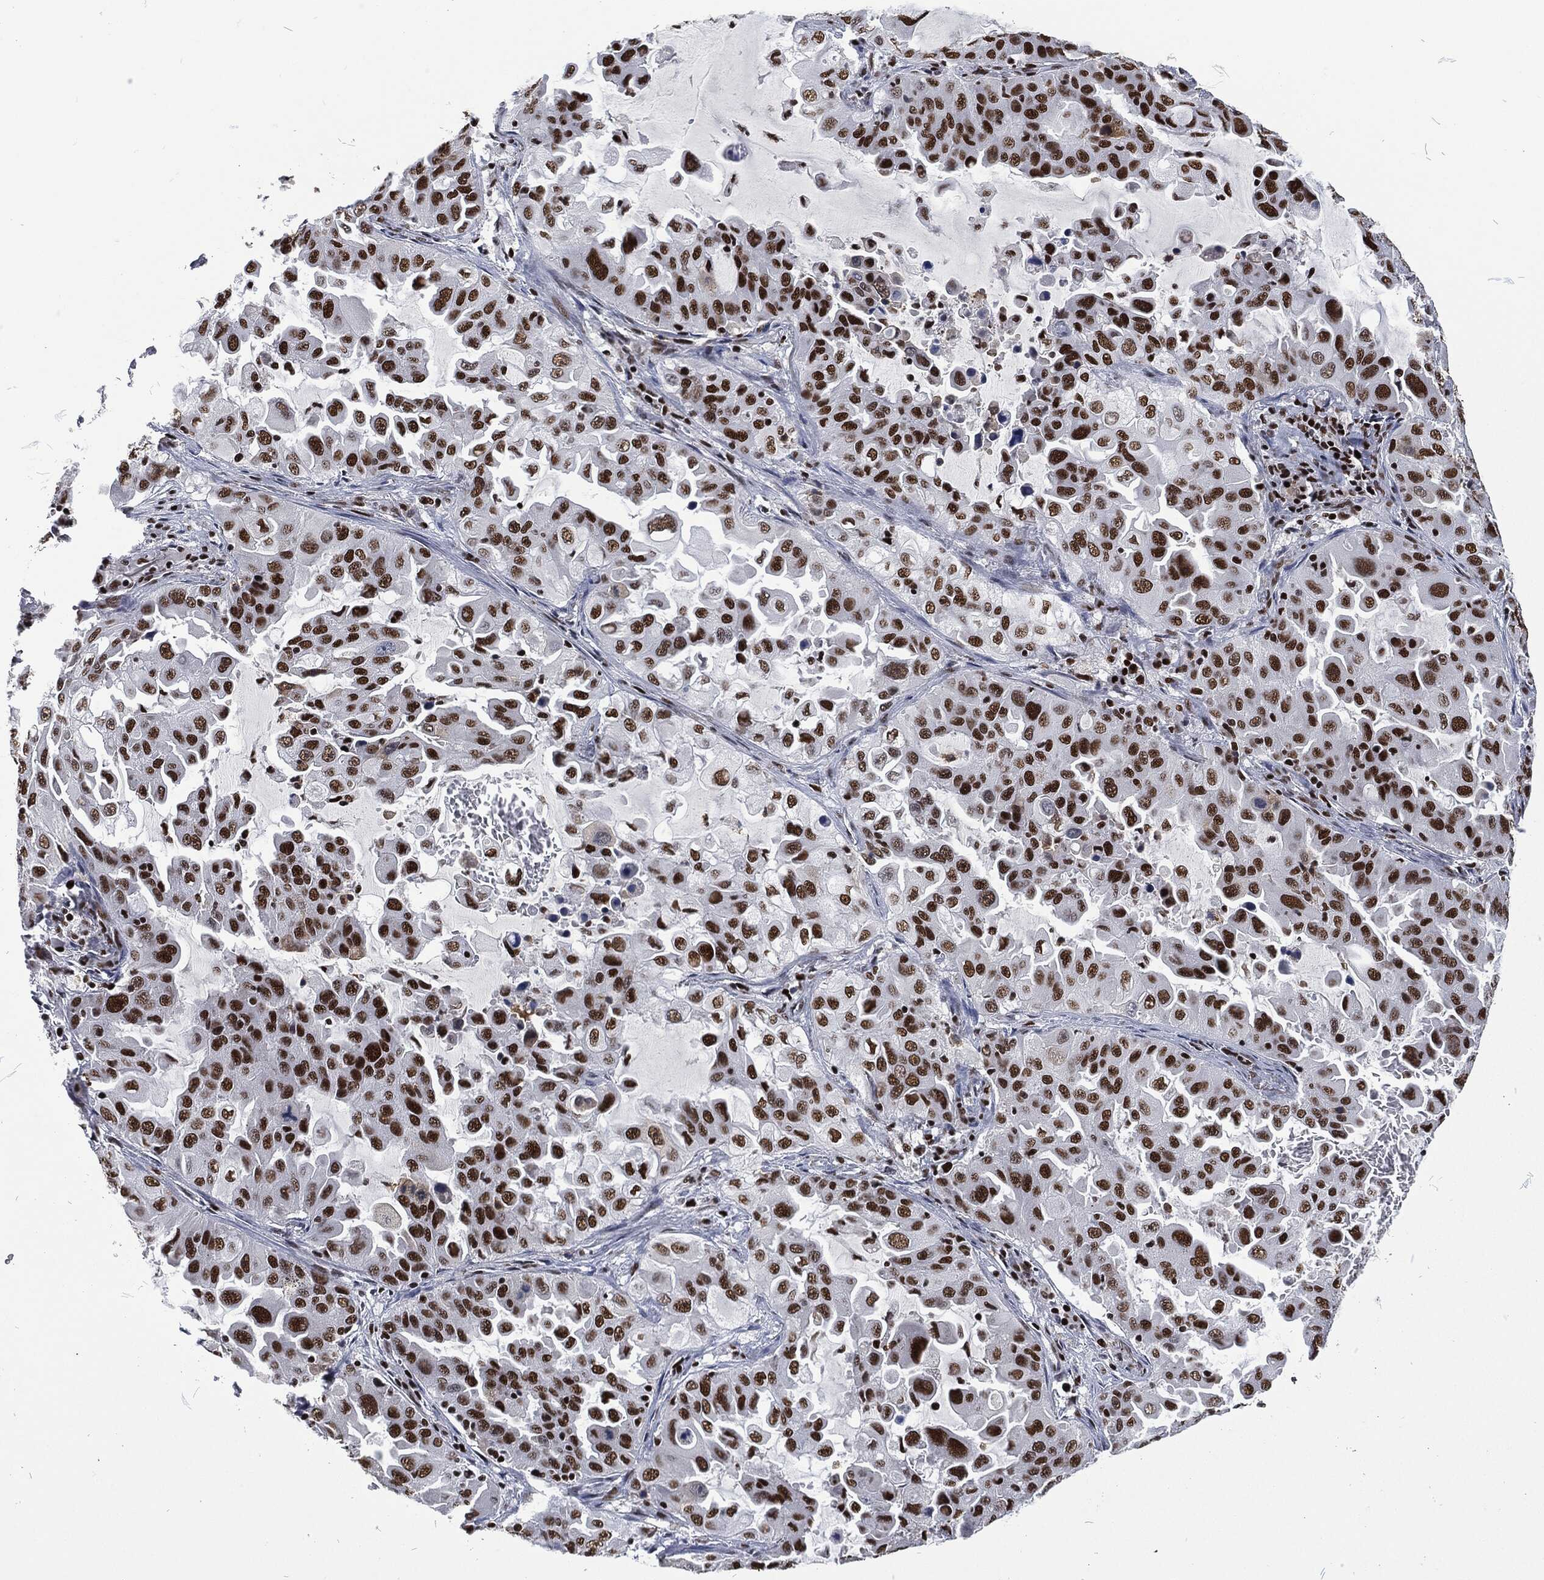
{"staining": {"intensity": "strong", "quantity": "25%-75%", "location": "nuclear"}, "tissue": "lung cancer", "cell_type": "Tumor cells", "image_type": "cancer", "snomed": [{"axis": "morphology", "description": "Adenocarcinoma, NOS"}, {"axis": "topography", "description": "Lung"}], "caption": "This is an image of immunohistochemistry staining of lung cancer, which shows strong positivity in the nuclear of tumor cells.", "gene": "DCPS", "patient": {"sex": "female", "age": 61}}